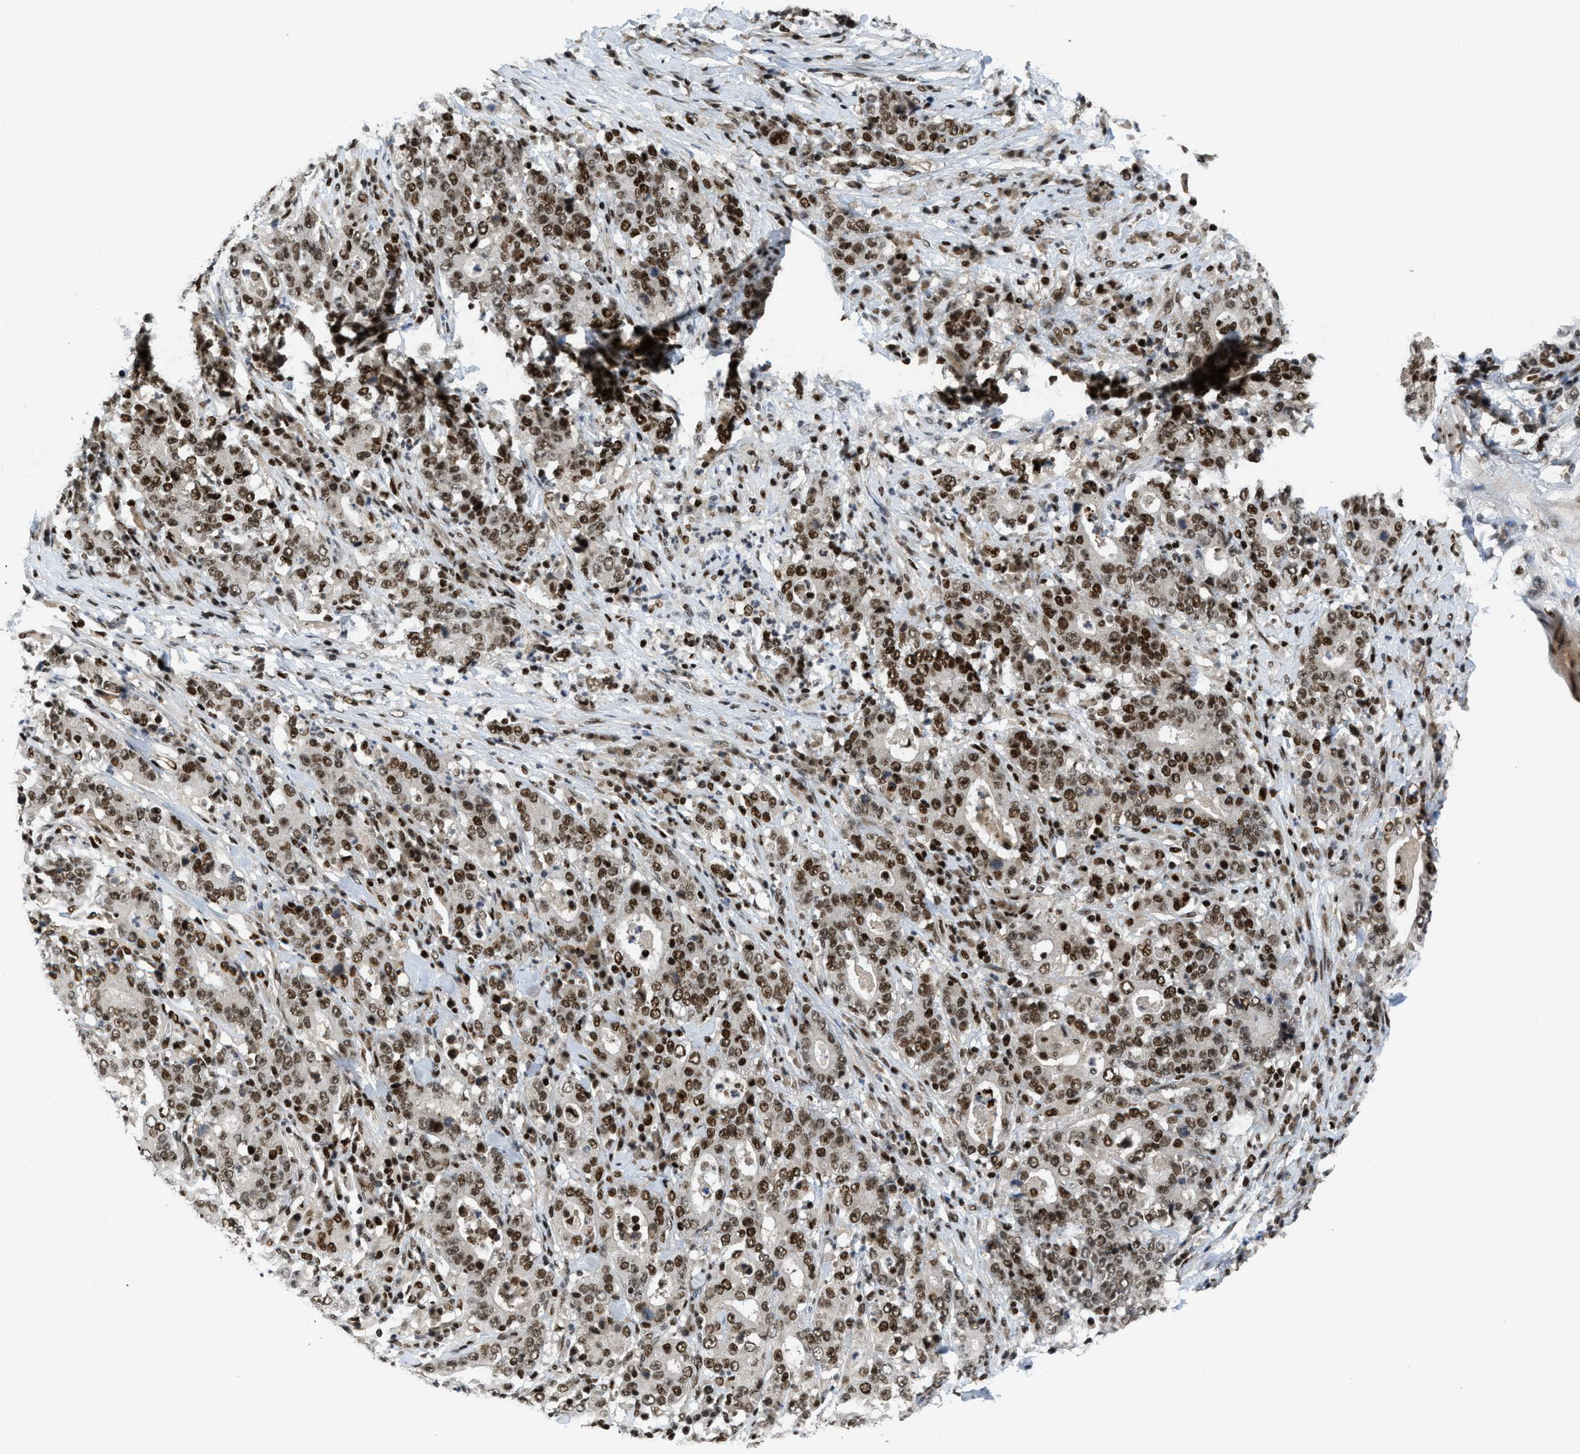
{"staining": {"intensity": "strong", "quantity": ">75%", "location": "nuclear"}, "tissue": "stomach cancer", "cell_type": "Tumor cells", "image_type": "cancer", "snomed": [{"axis": "morphology", "description": "Normal tissue, NOS"}, {"axis": "morphology", "description": "Adenocarcinoma, NOS"}, {"axis": "topography", "description": "Stomach, upper"}, {"axis": "topography", "description": "Stomach"}], "caption": "Immunohistochemical staining of stomach cancer (adenocarcinoma) exhibits high levels of strong nuclear protein staining in approximately >75% of tumor cells.", "gene": "RFX5", "patient": {"sex": "male", "age": 59}}